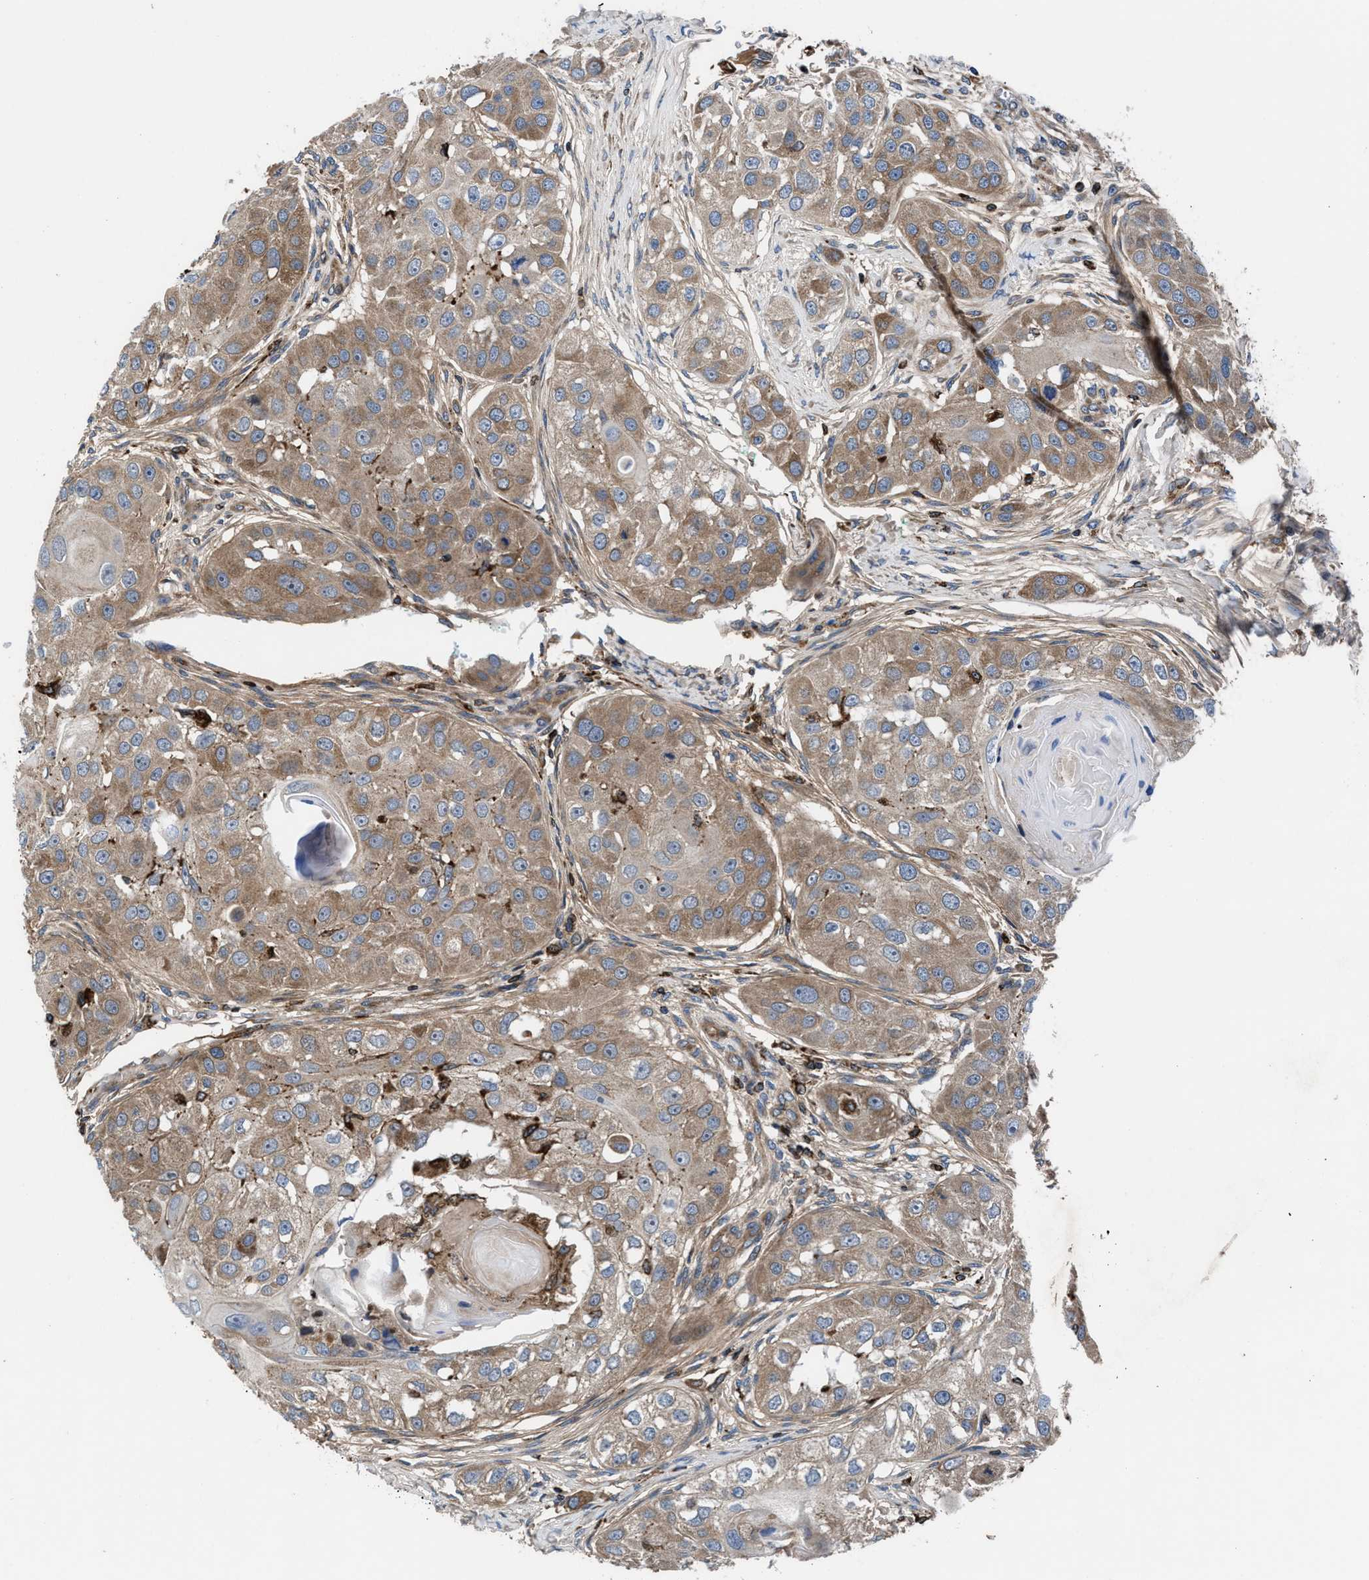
{"staining": {"intensity": "moderate", "quantity": ">75%", "location": "cytoplasmic/membranous"}, "tissue": "head and neck cancer", "cell_type": "Tumor cells", "image_type": "cancer", "snomed": [{"axis": "morphology", "description": "Normal tissue, NOS"}, {"axis": "morphology", "description": "Squamous cell carcinoma, NOS"}, {"axis": "topography", "description": "Skeletal muscle"}, {"axis": "topography", "description": "Head-Neck"}], "caption": "Immunohistochemical staining of human squamous cell carcinoma (head and neck) reveals moderate cytoplasmic/membranous protein expression in approximately >75% of tumor cells.", "gene": "PRR15L", "patient": {"sex": "male", "age": 51}}